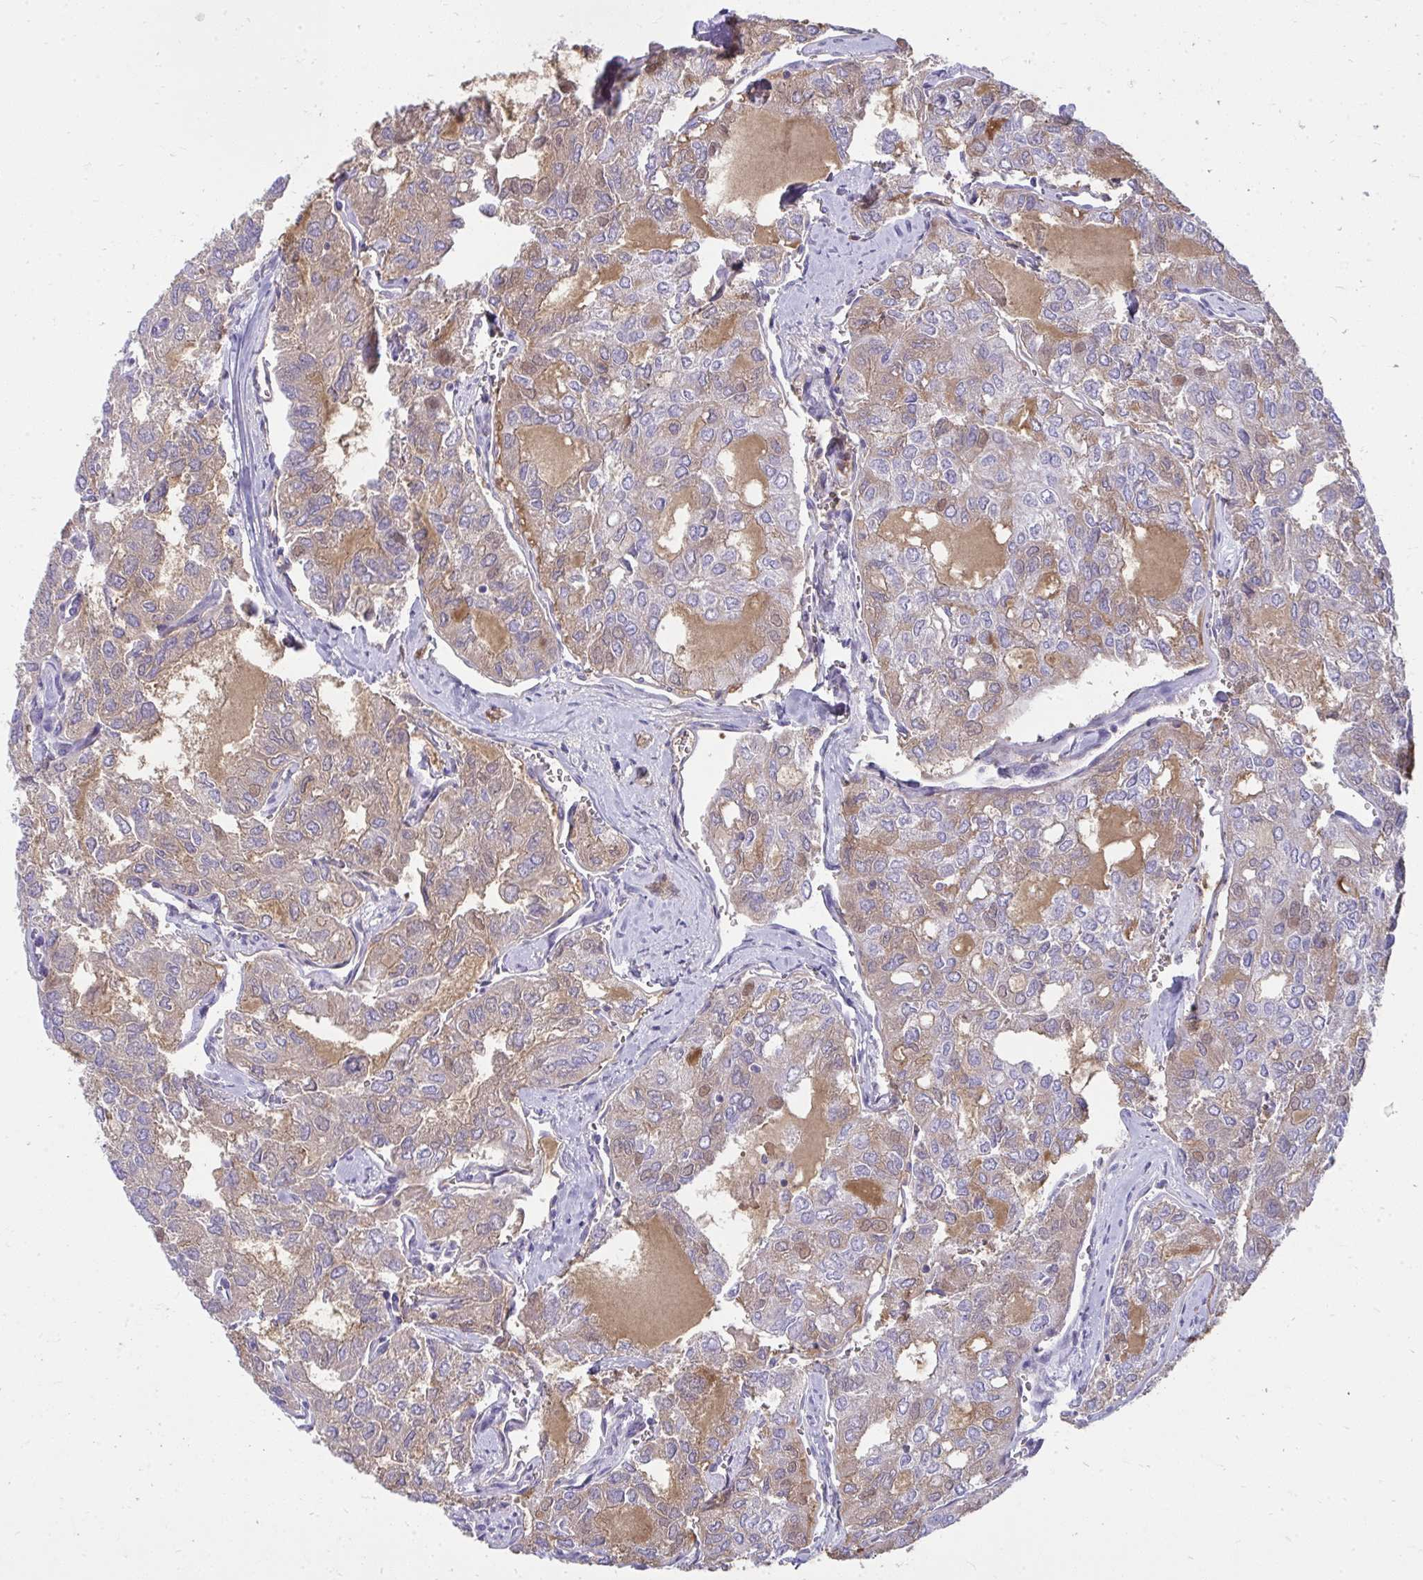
{"staining": {"intensity": "weak", "quantity": "25%-75%", "location": "cytoplasmic/membranous"}, "tissue": "thyroid cancer", "cell_type": "Tumor cells", "image_type": "cancer", "snomed": [{"axis": "morphology", "description": "Follicular adenoma carcinoma, NOS"}, {"axis": "topography", "description": "Thyroid gland"}], "caption": "Follicular adenoma carcinoma (thyroid) was stained to show a protein in brown. There is low levels of weak cytoplasmic/membranous staining in about 25%-75% of tumor cells.", "gene": "PIGZ", "patient": {"sex": "male", "age": 75}}